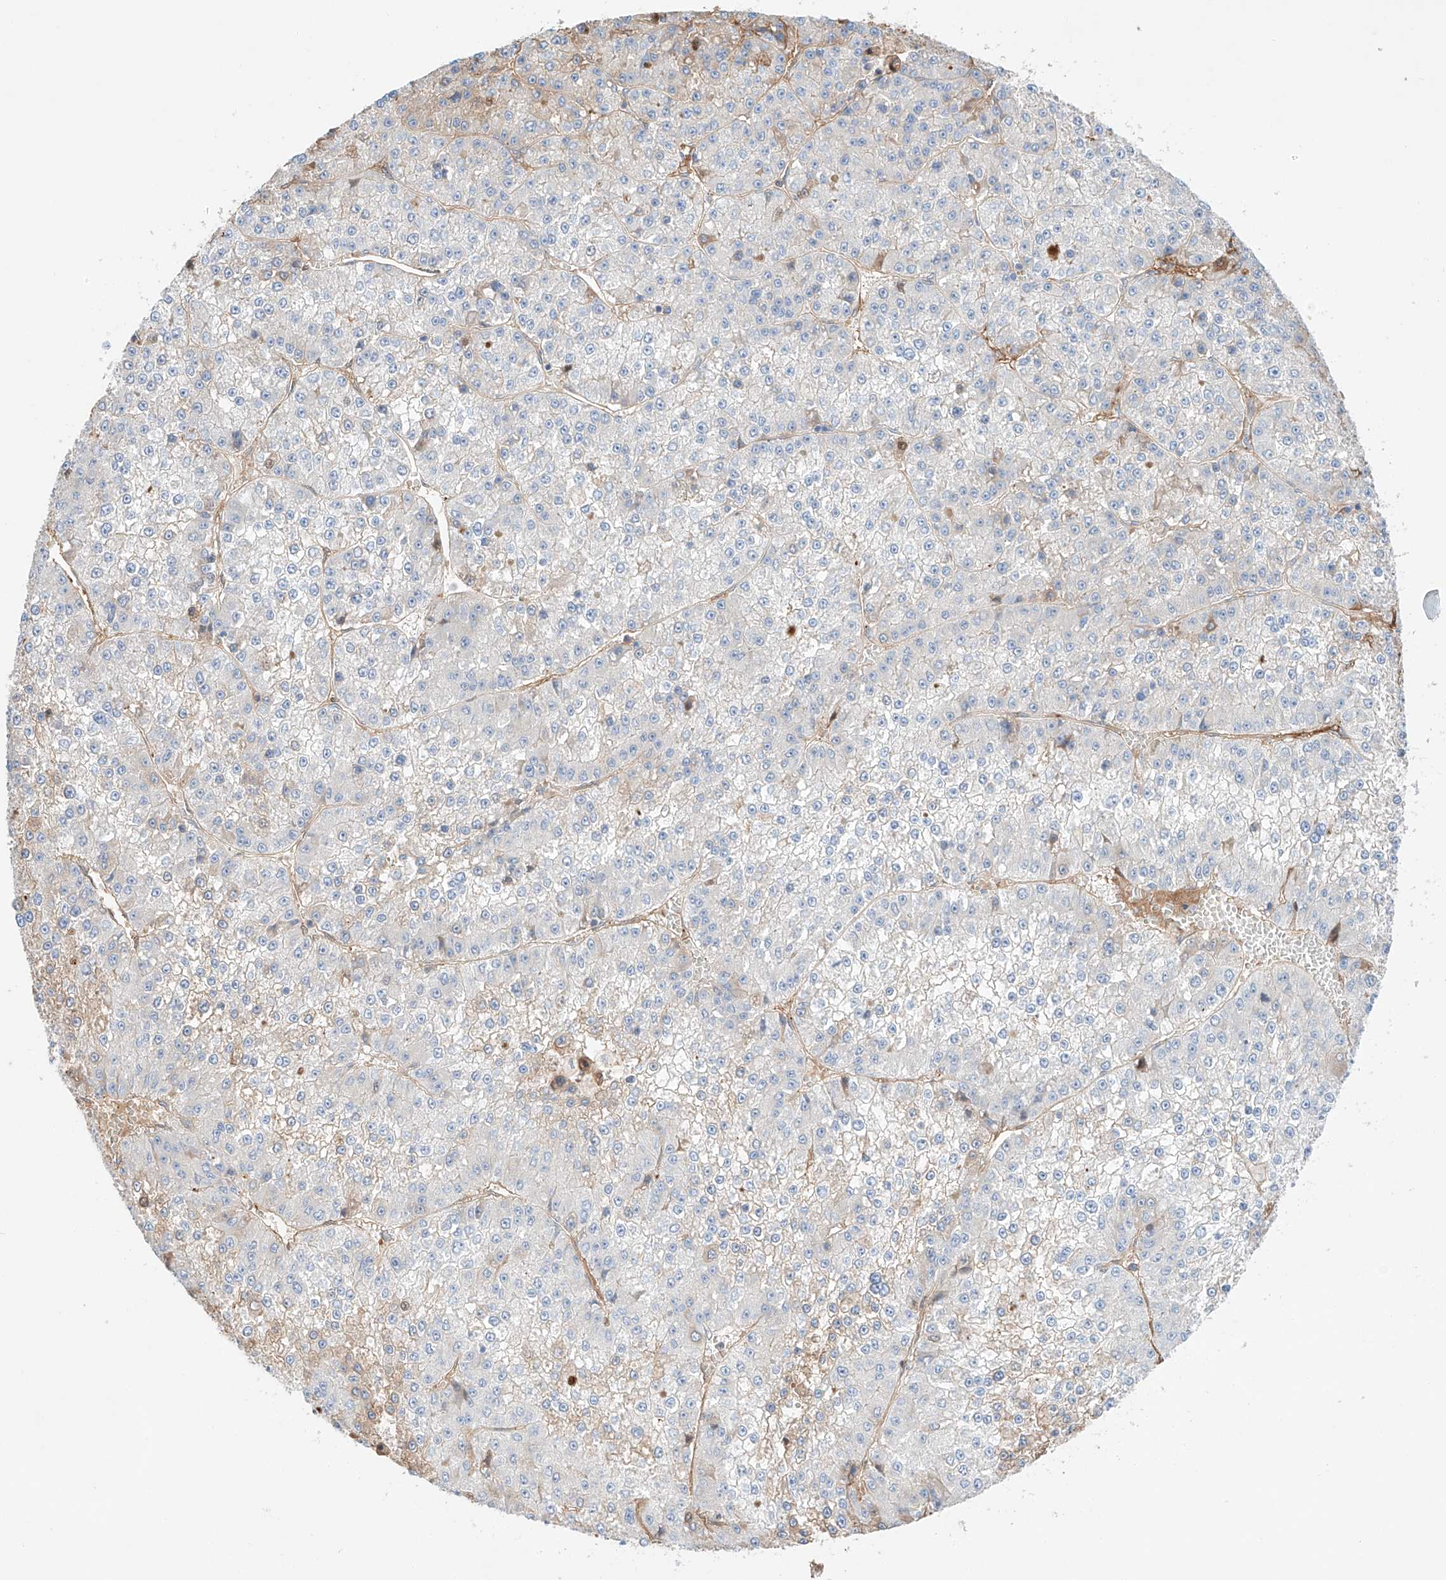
{"staining": {"intensity": "negative", "quantity": "none", "location": "none"}, "tissue": "liver cancer", "cell_type": "Tumor cells", "image_type": "cancer", "snomed": [{"axis": "morphology", "description": "Carcinoma, Hepatocellular, NOS"}, {"axis": "topography", "description": "Liver"}], "caption": "Tumor cells show no significant positivity in hepatocellular carcinoma (liver).", "gene": "PGGT1B", "patient": {"sex": "female", "age": 73}}